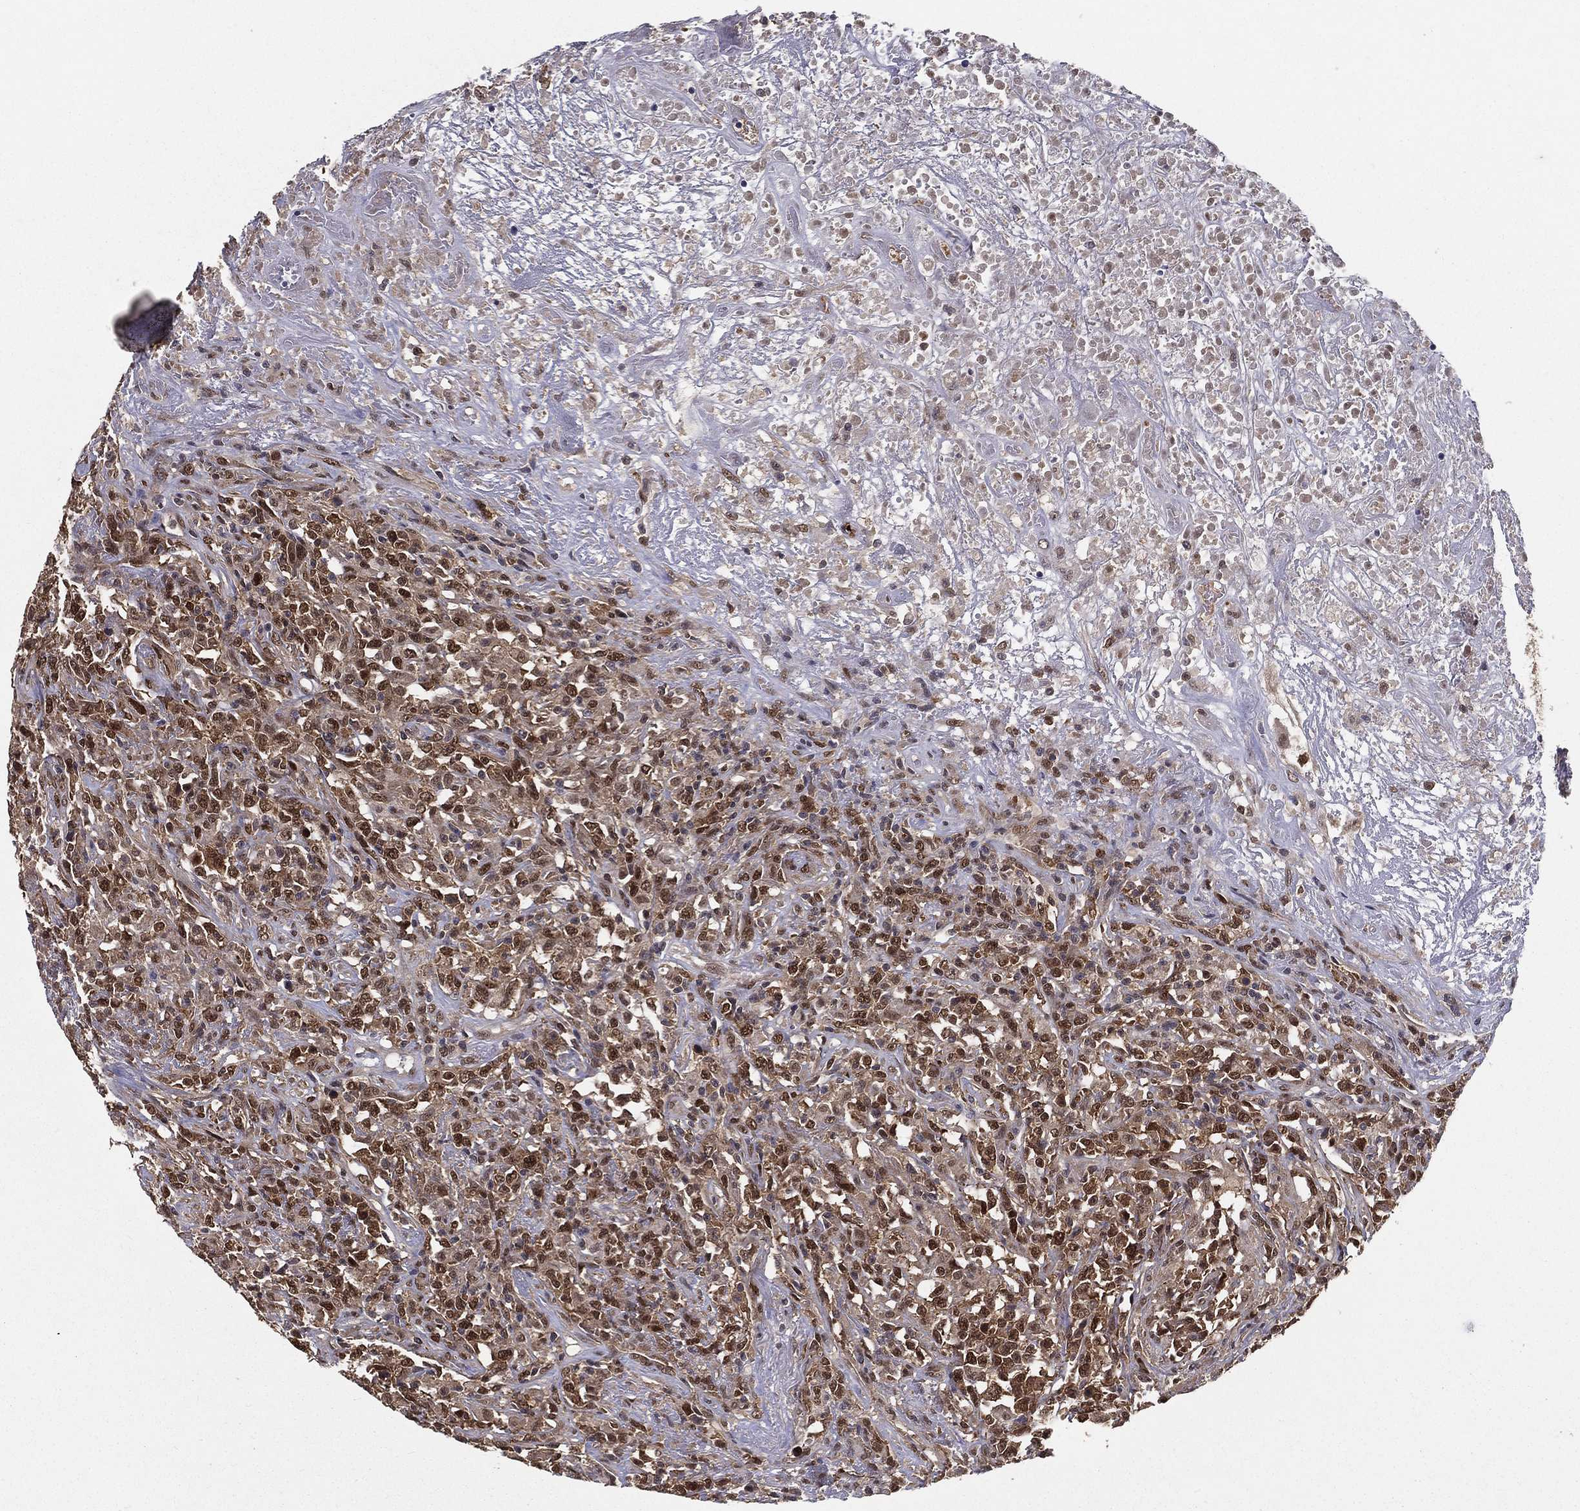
{"staining": {"intensity": "strong", "quantity": "25%-75%", "location": "nuclear"}, "tissue": "lymphoma", "cell_type": "Tumor cells", "image_type": "cancer", "snomed": [{"axis": "morphology", "description": "Malignant lymphoma, non-Hodgkin's type, High grade"}, {"axis": "topography", "description": "Lung"}], "caption": "This is an image of immunohistochemistry (IHC) staining of lymphoma, which shows strong staining in the nuclear of tumor cells.", "gene": "CARM1", "patient": {"sex": "male", "age": 79}}